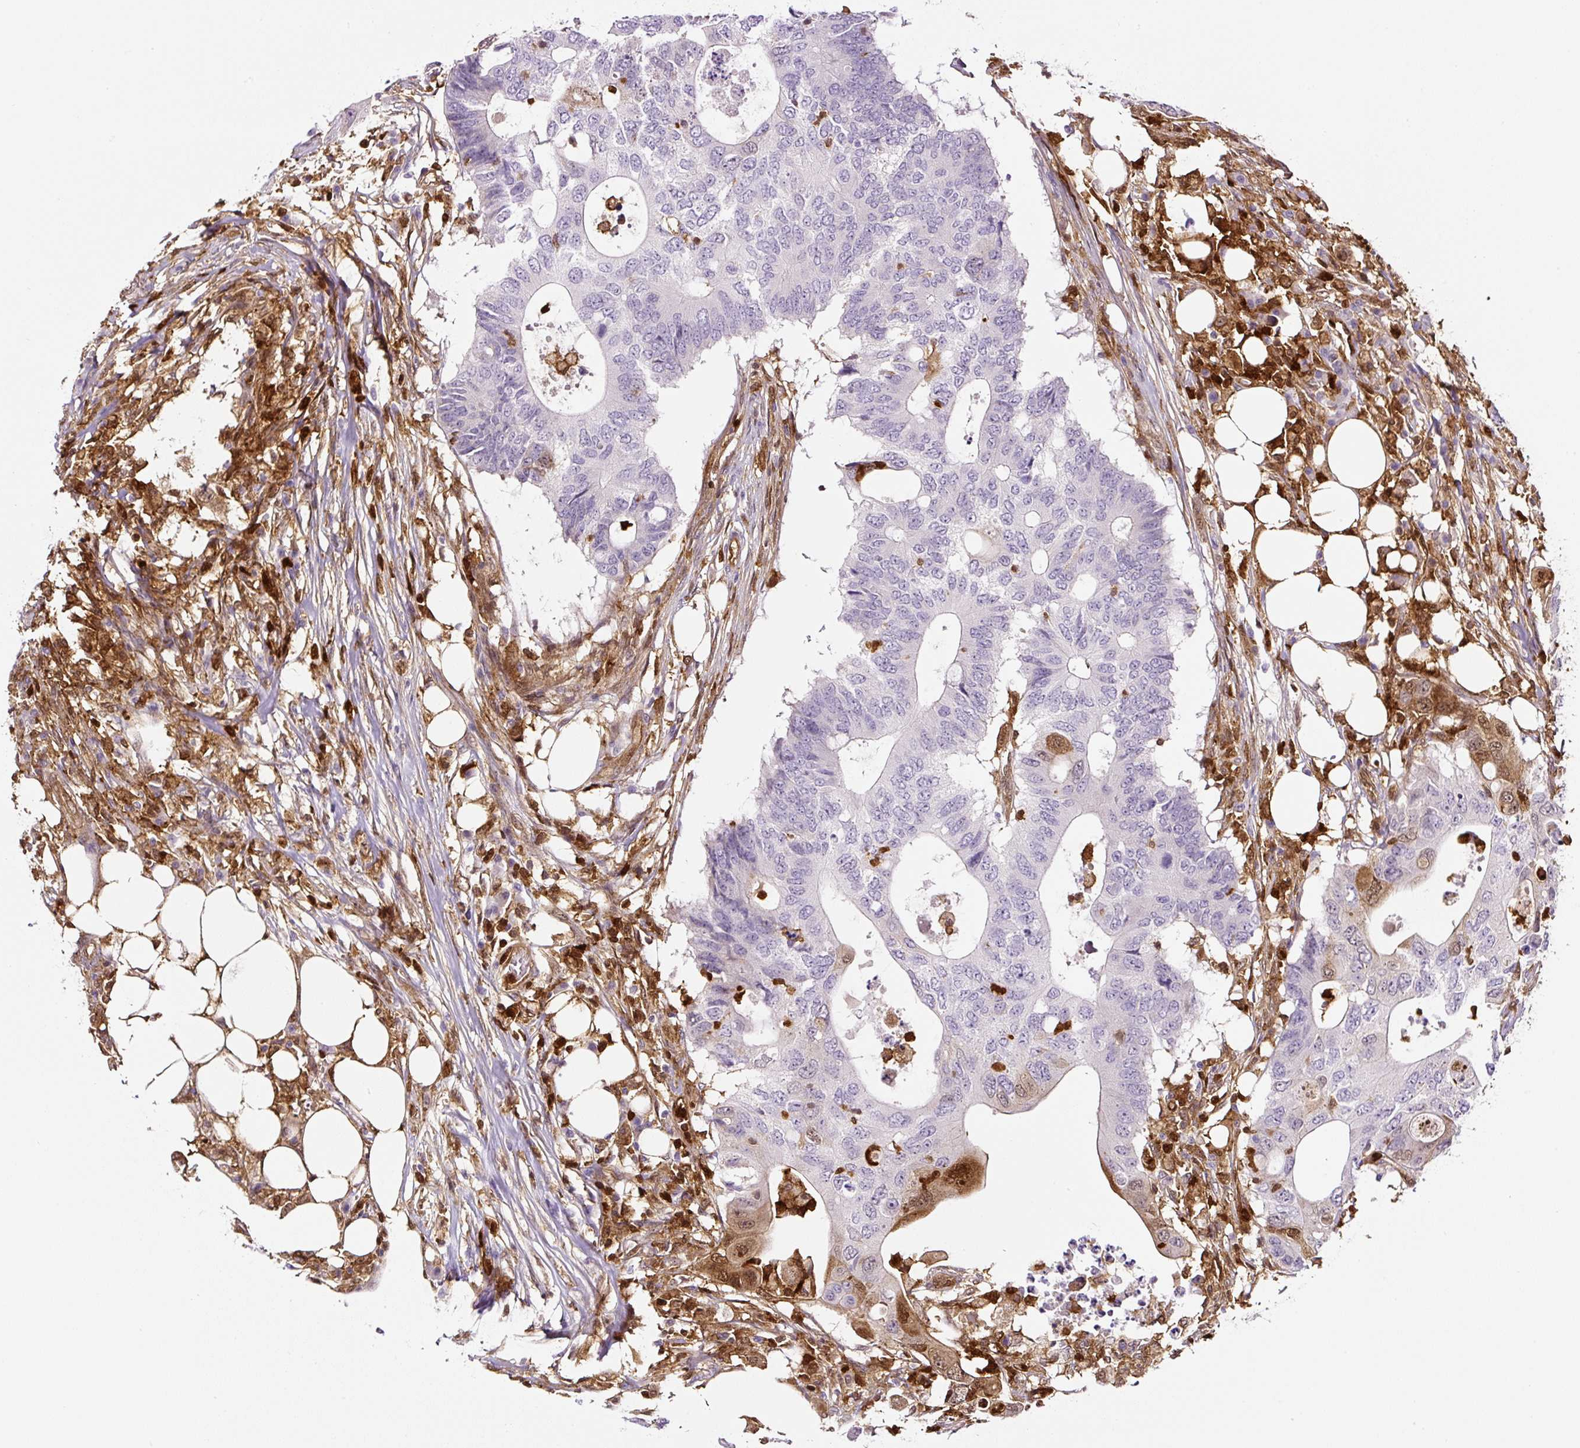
{"staining": {"intensity": "moderate", "quantity": "<25%", "location": "cytoplasmic/membranous,nuclear"}, "tissue": "colorectal cancer", "cell_type": "Tumor cells", "image_type": "cancer", "snomed": [{"axis": "morphology", "description": "Adenocarcinoma, NOS"}, {"axis": "topography", "description": "Colon"}], "caption": "DAB immunohistochemical staining of adenocarcinoma (colorectal) exhibits moderate cytoplasmic/membranous and nuclear protein positivity in about <25% of tumor cells.", "gene": "ANXA1", "patient": {"sex": "male", "age": 71}}